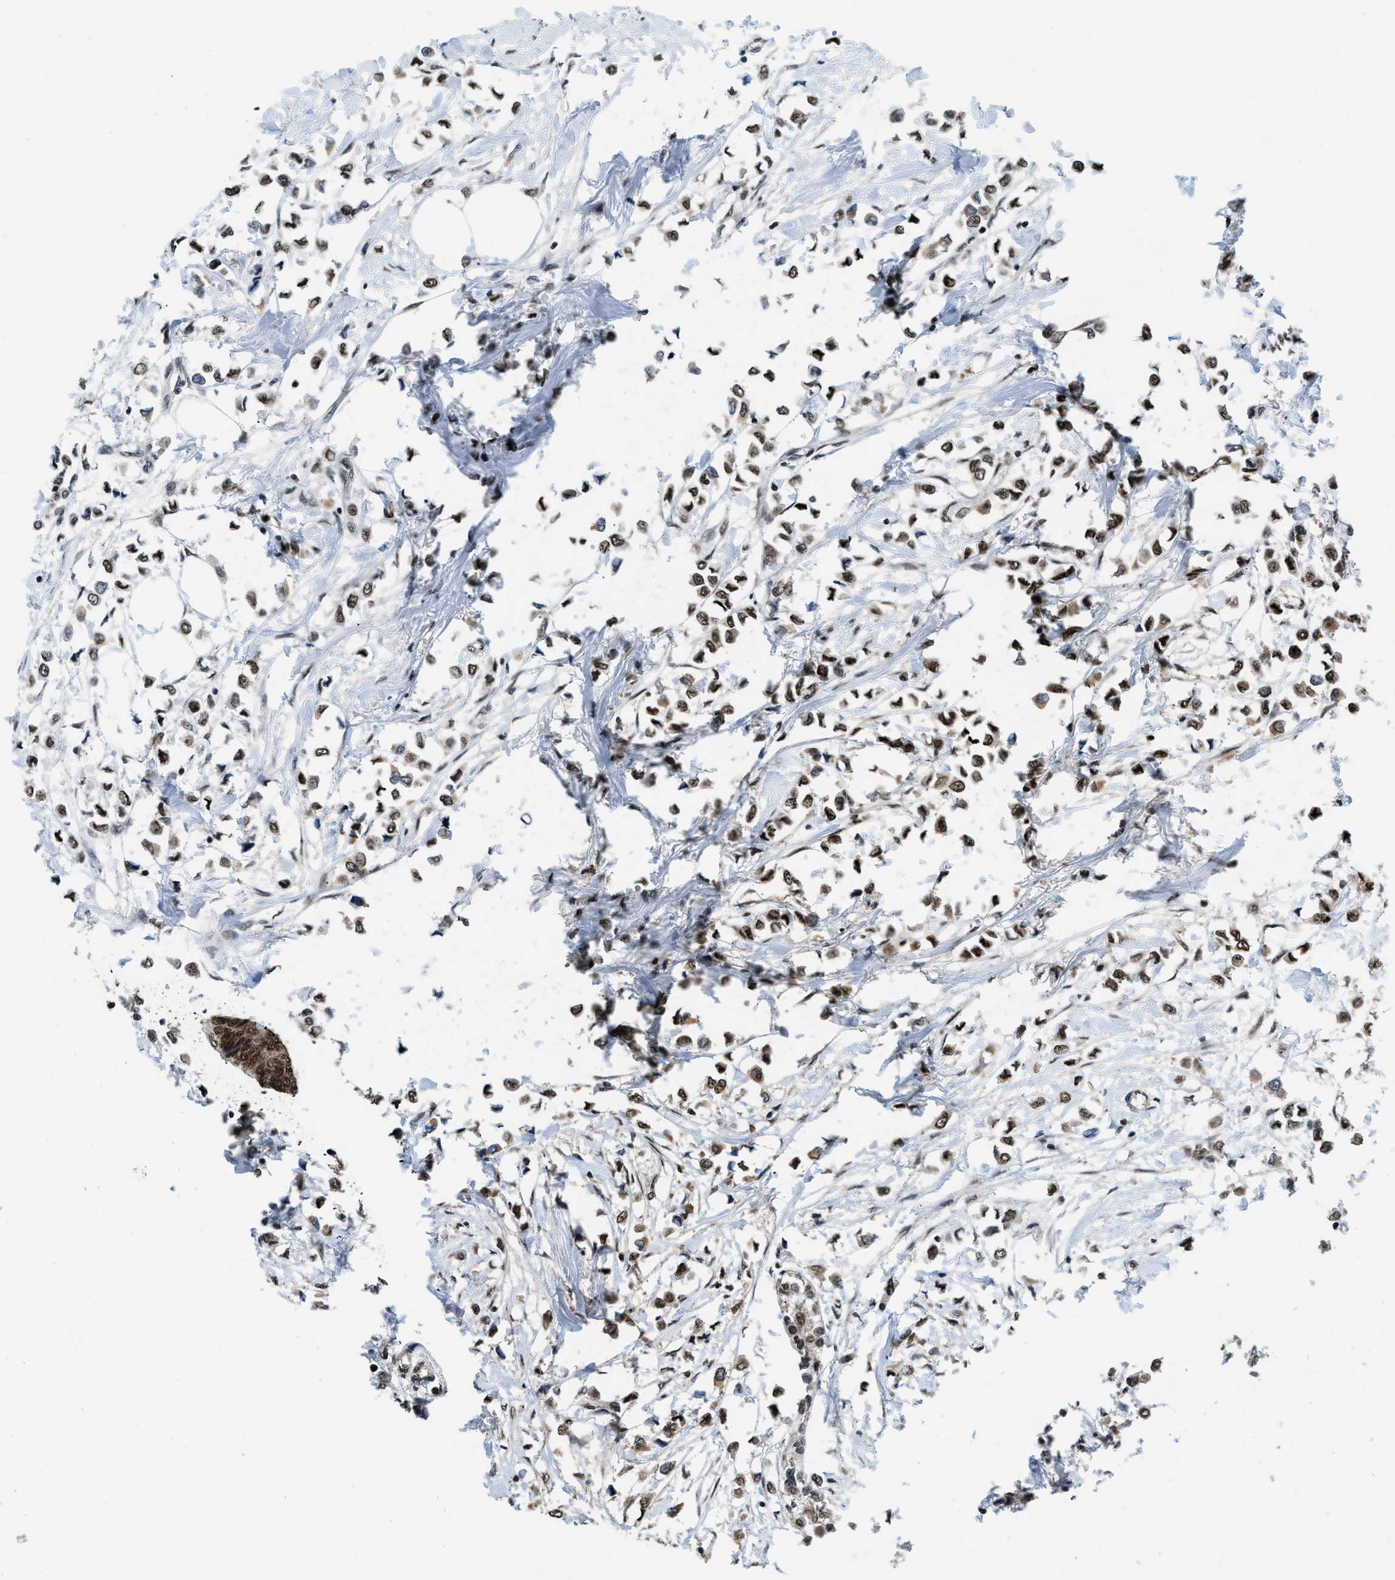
{"staining": {"intensity": "strong", "quantity": ">75%", "location": "nuclear"}, "tissue": "breast cancer", "cell_type": "Tumor cells", "image_type": "cancer", "snomed": [{"axis": "morphology", "description": "Lobular carcinoma"}, {"axis": "topography", "description": "Breast"}], "caption": "Breast cancer stained for a protein (brown) displays strong nuclear positive staining in about >75% of tumor cells.", "gene": "KDM3B", "patient": {"sex": "female", "age": 51}}